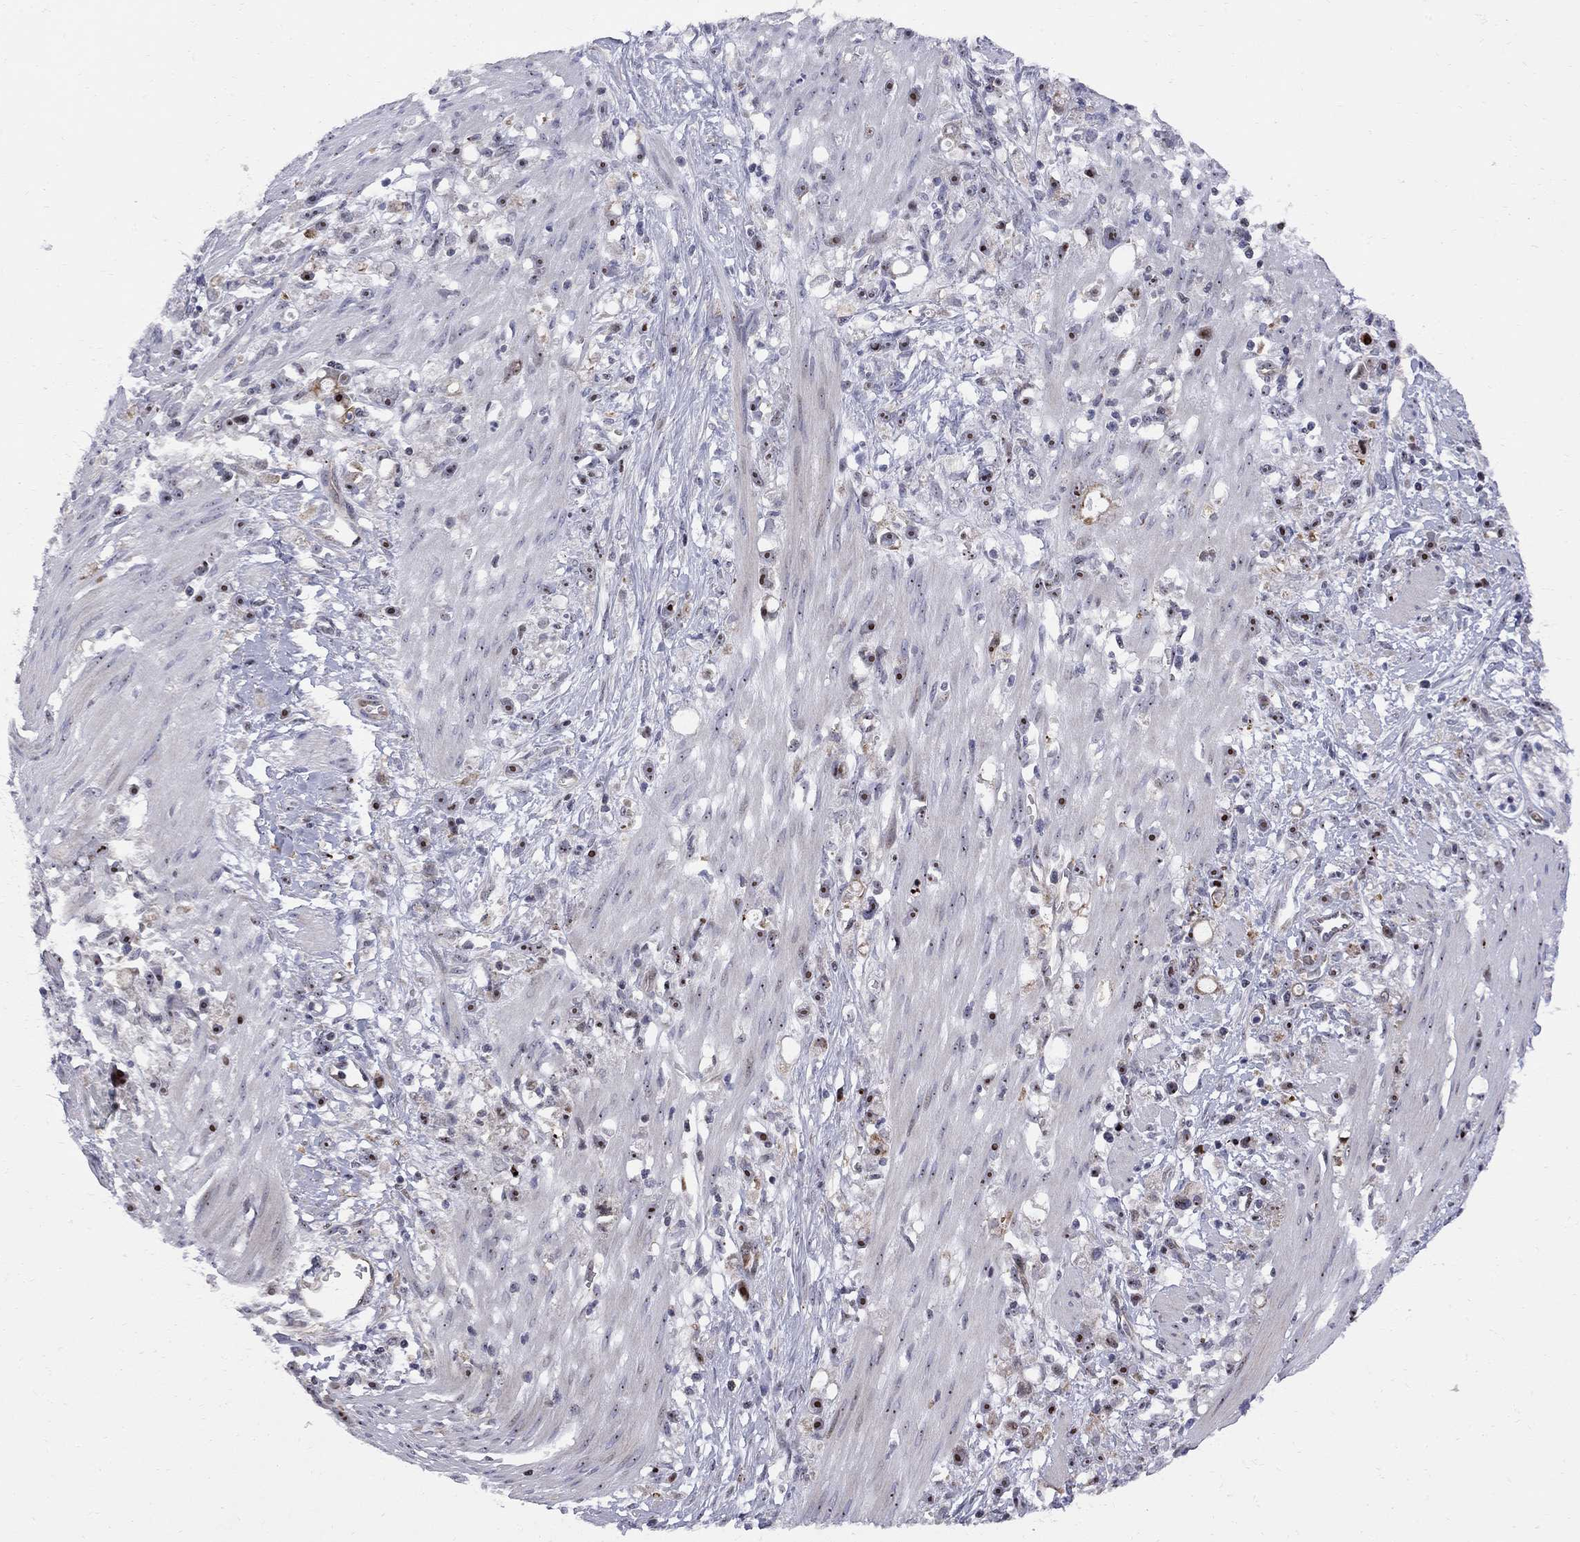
{"staining": {"intensity": "strong", "quantity": "<25%", "location": "nuclear"}, "tissue": "stomach cancer", "cell_type": "Tumor cells", "image_type": "cancer", "snomed": [{"axis": "morphology", "description": "Adenocarcinoma, NOS"}, {"axis": "topography", "description": "Stomach"}], "caption": "An immunohistochemistry (IHC) micrograph of tumor tissue is shown. Protein staining in brown highlights strong nuclear positivity in stomach cancer within tumor cells.", "gene": "DHX33", "patient": {"sex": "female", "age": 59}}